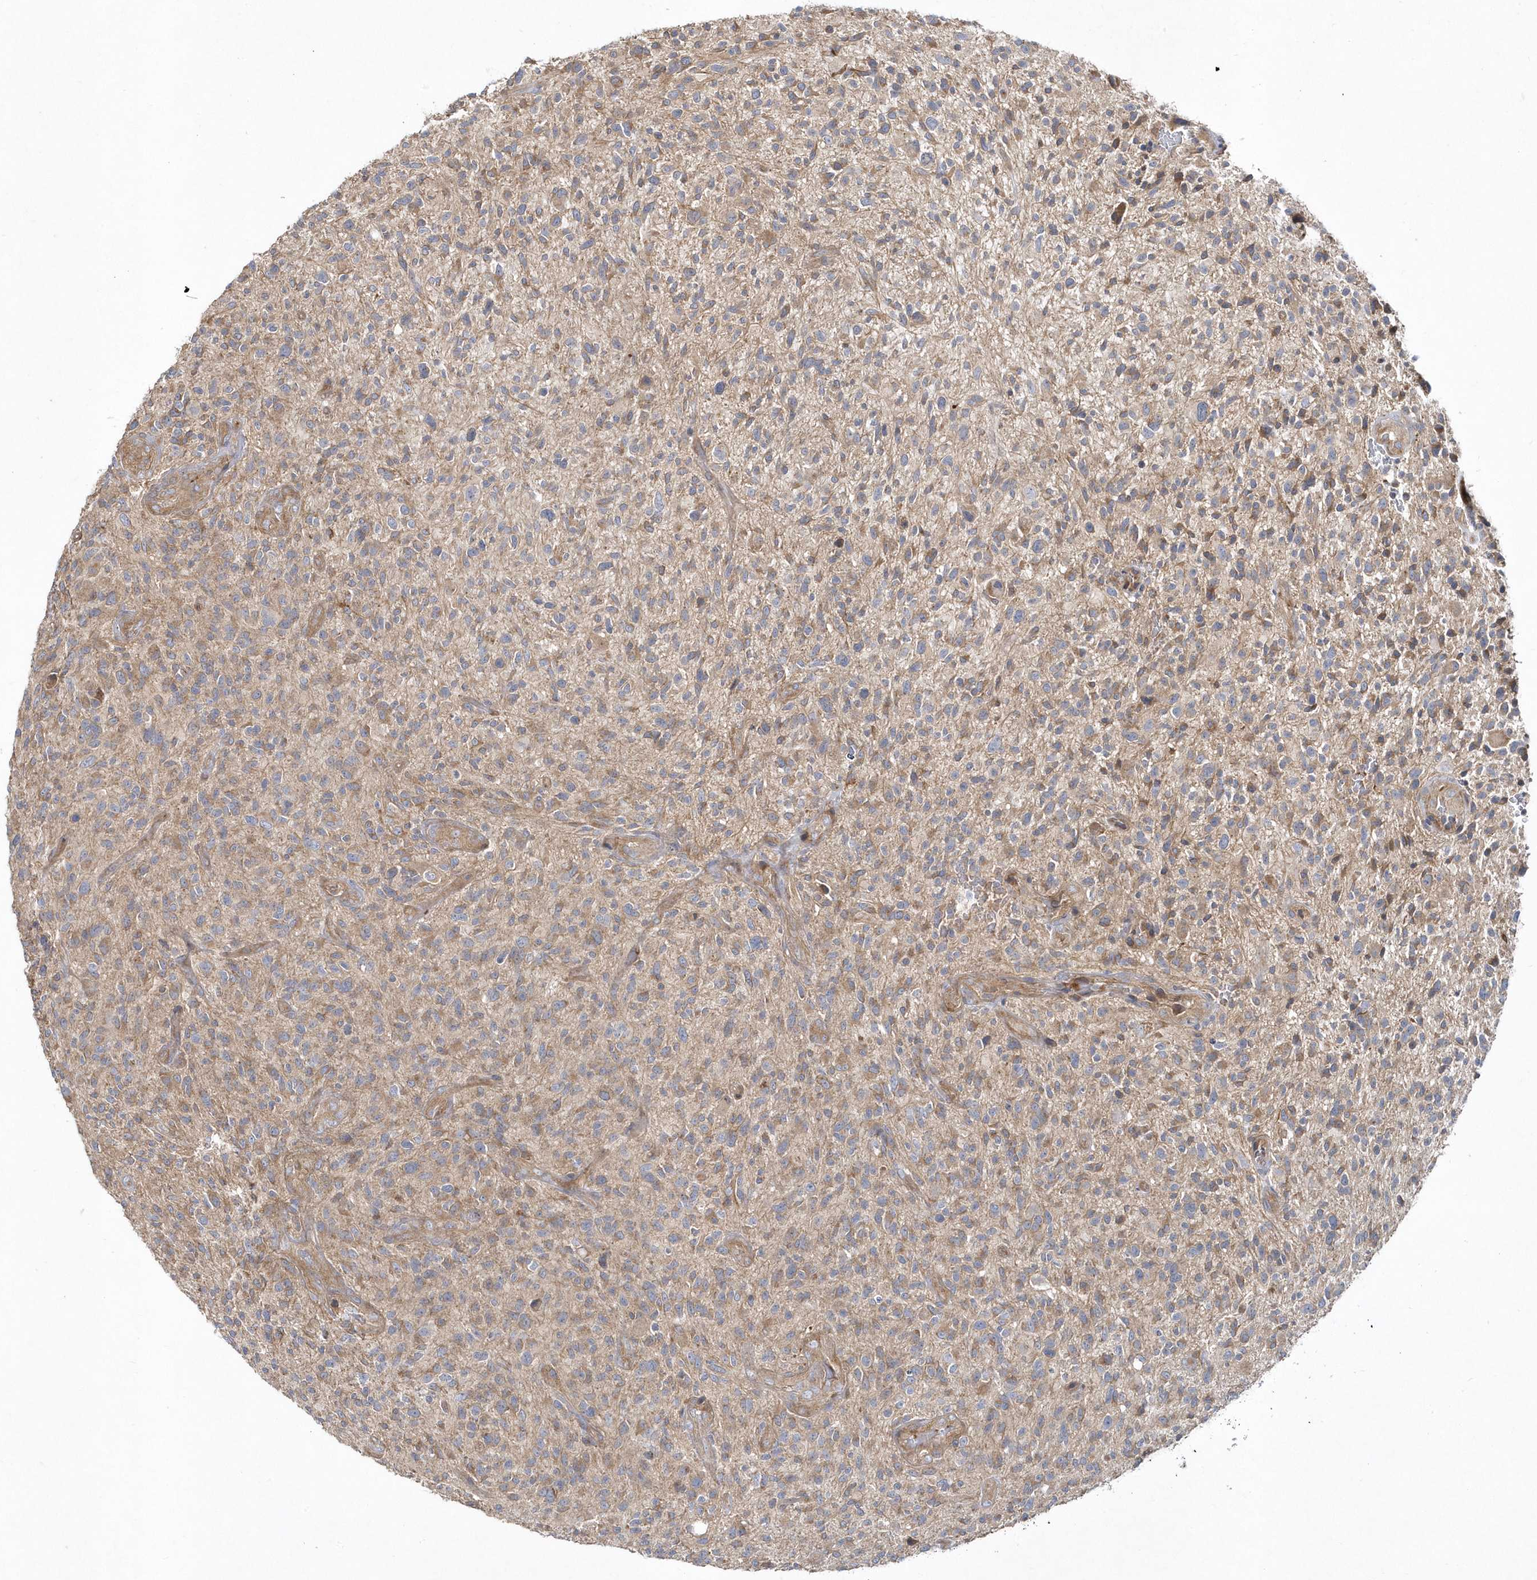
{"staining": {"intensity": "moderate", "quantity": "25%-75%", "location": "cytoplasmic/membranous"}, "tissue": "glioma", "cell_type": "Tumor cells", "image_type": "cancer", "snomed": [{"axis": "morphology", "description": "Glioma, malignant, High grade"}, {"axis": "topography", "description": "Brain"}], "caption": "Malignant glioma (high-grade) stained for a protein (brown) exhibits moderate cytoplasmic/membranous positive expression in about 25%-75% of tumor cells.", "gene": "LEXM", "patient": {"sex": "male", "age": 47}}